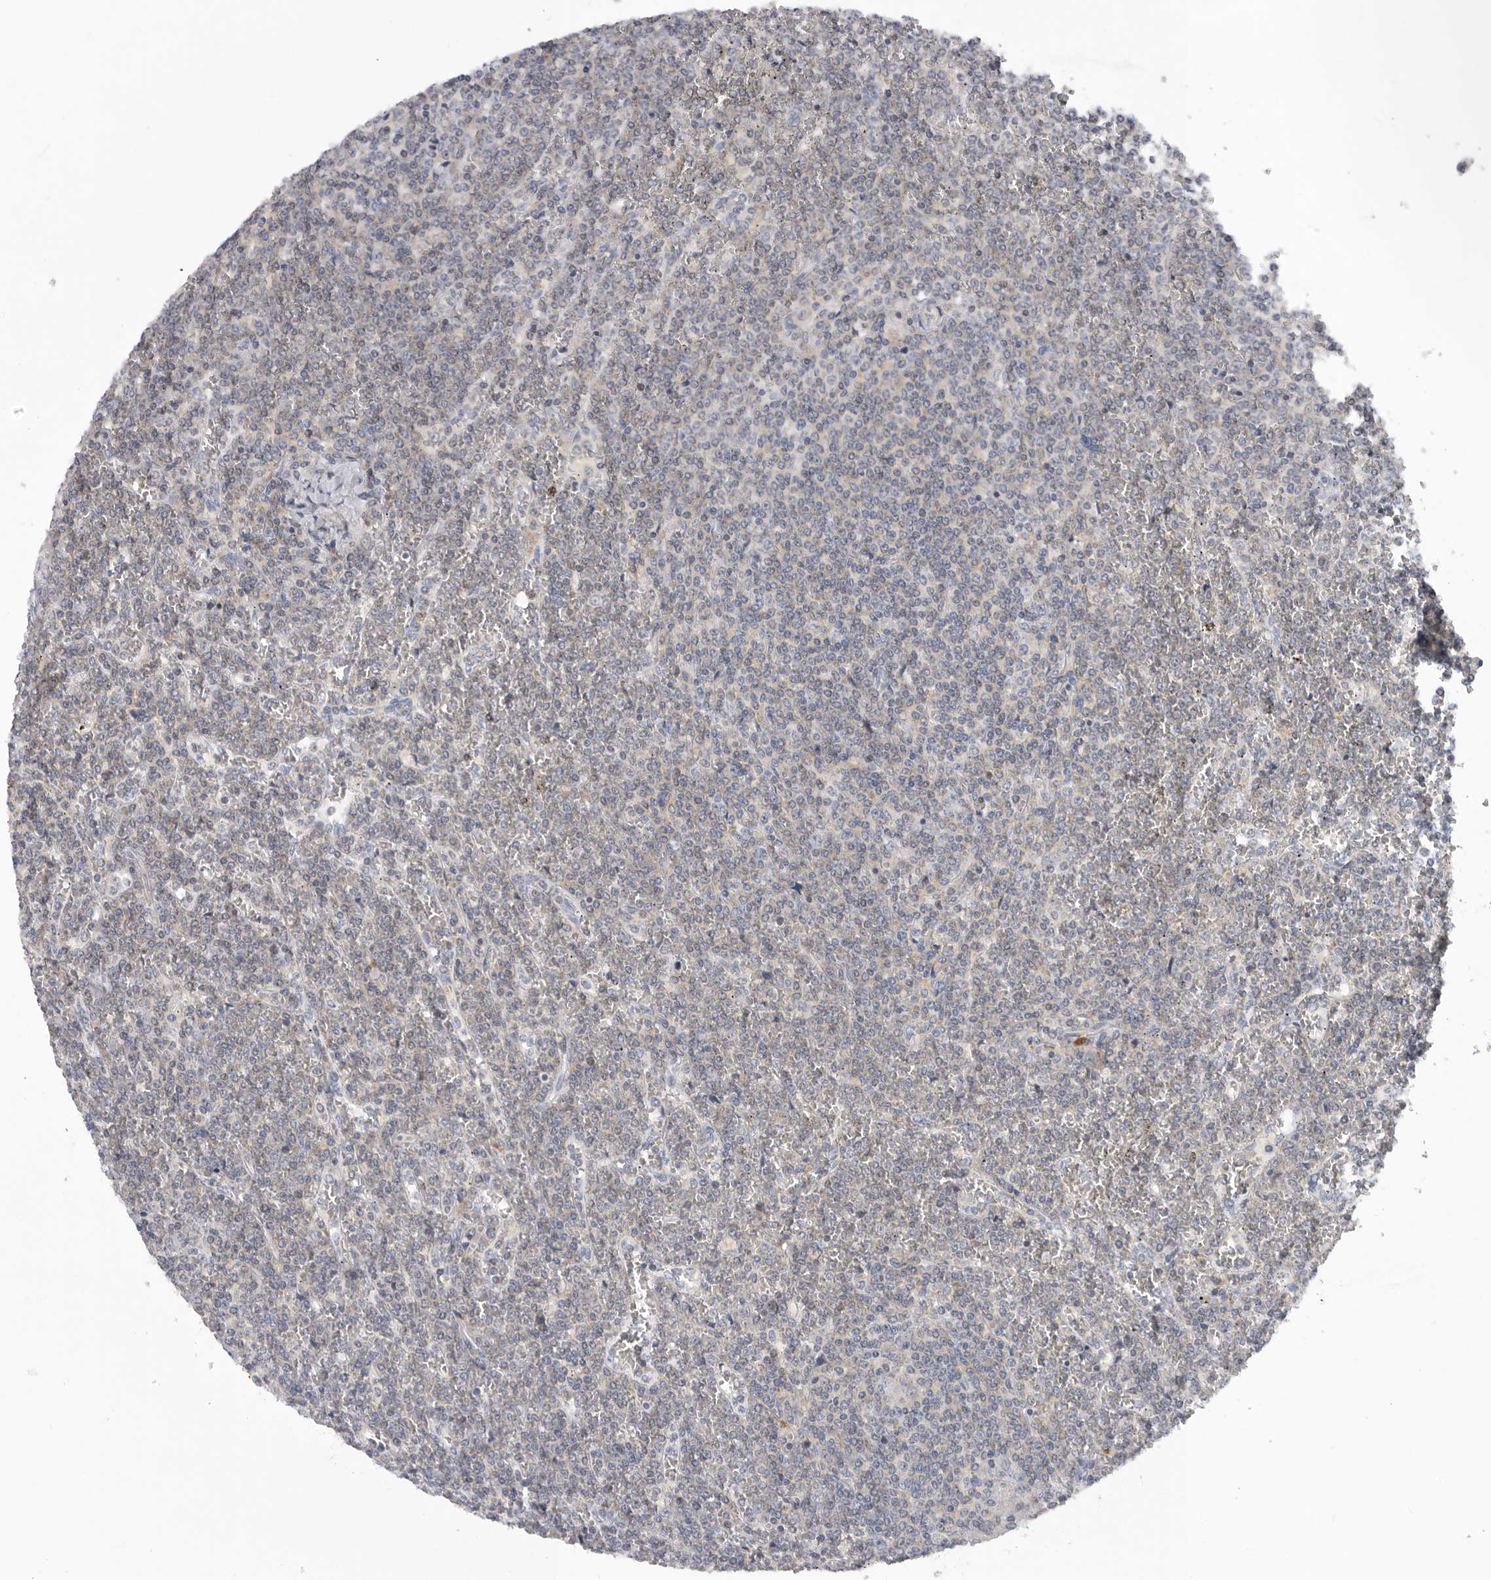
{"staining": {"intensity": "negative", "quantity": "none", "location": "none"}, "tissue": "lymphoma", "cell_type": "Tumor cells", "image_type": "cancer", "snomed": [{"axis": "morphology", "description": "Malignant lymphoma, non-Hodgkin's type, Low grade"}, {"axis": "topography", "description": "Spleen"}], "caption": "The immunohistochemistry (IHC) photomicrograph has no significant expression in tumor cells of malignant lymphoma, non-Hodgkin's type (low-grade) tissue.", "gene": "USP24", "patient": {"sex": "female", "age": 19}}